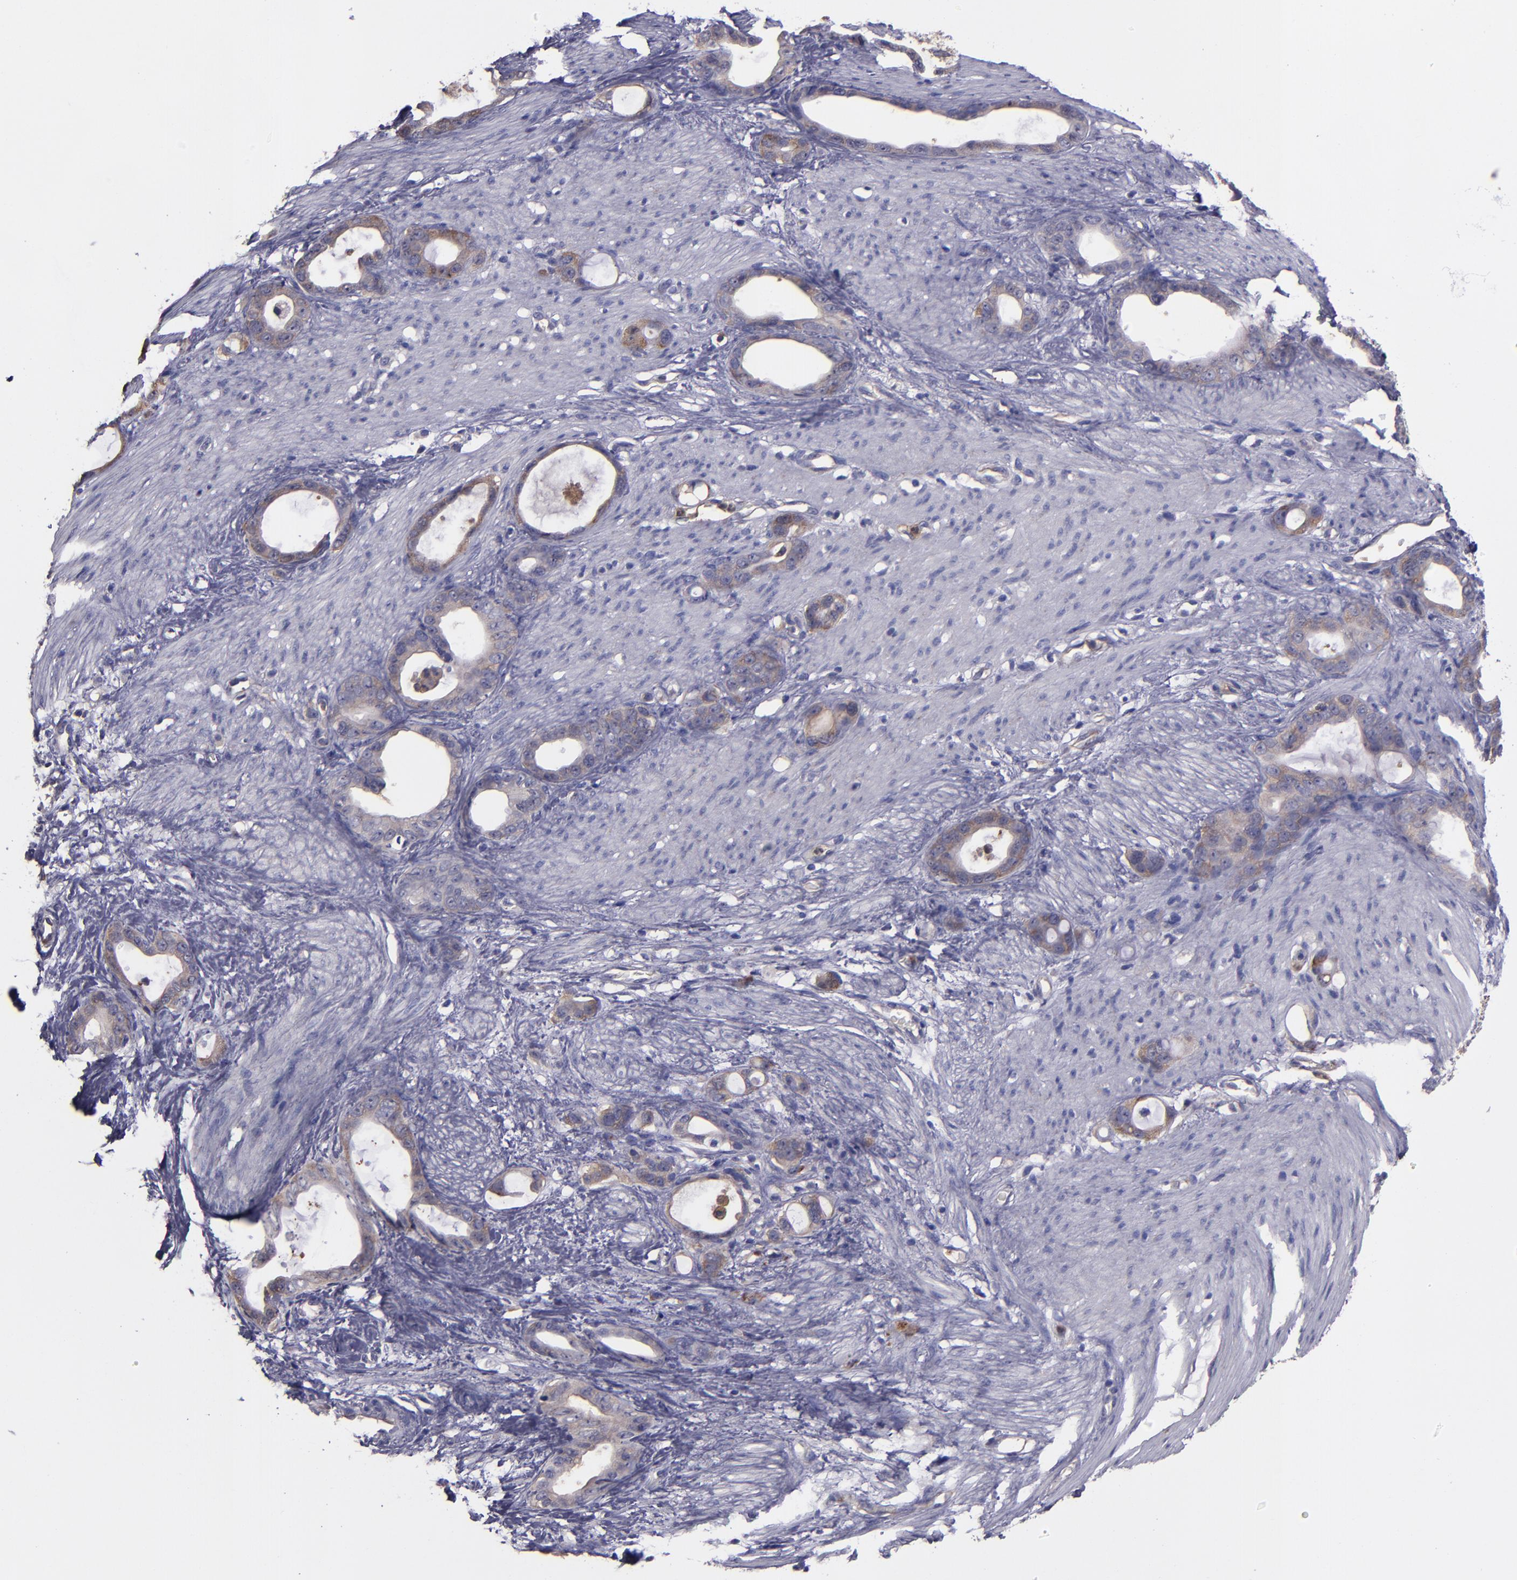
{"staining": {"intensity": "moderate", "quantity": "25%-75%", "location": "cytoplasmic/membranous"}, "tissue": "stomach cancer", "cell_type": "Tumor cells", "image_type": "cancer", "snomed": [{"axis": "morphology", "description": "Adenocarcinoma, NOS"}, {"axis": "topography", "description": "Stomach"}], "caption": "This image exhibits immunohistochemistry staining of adenocarcinoma (stomach), with medium moderate cytoplasmic/membranous staining in approximately 25%-75% of tumor cells.", "gene": "CARS1", "patient": {"sex": "female", "age": 75}}